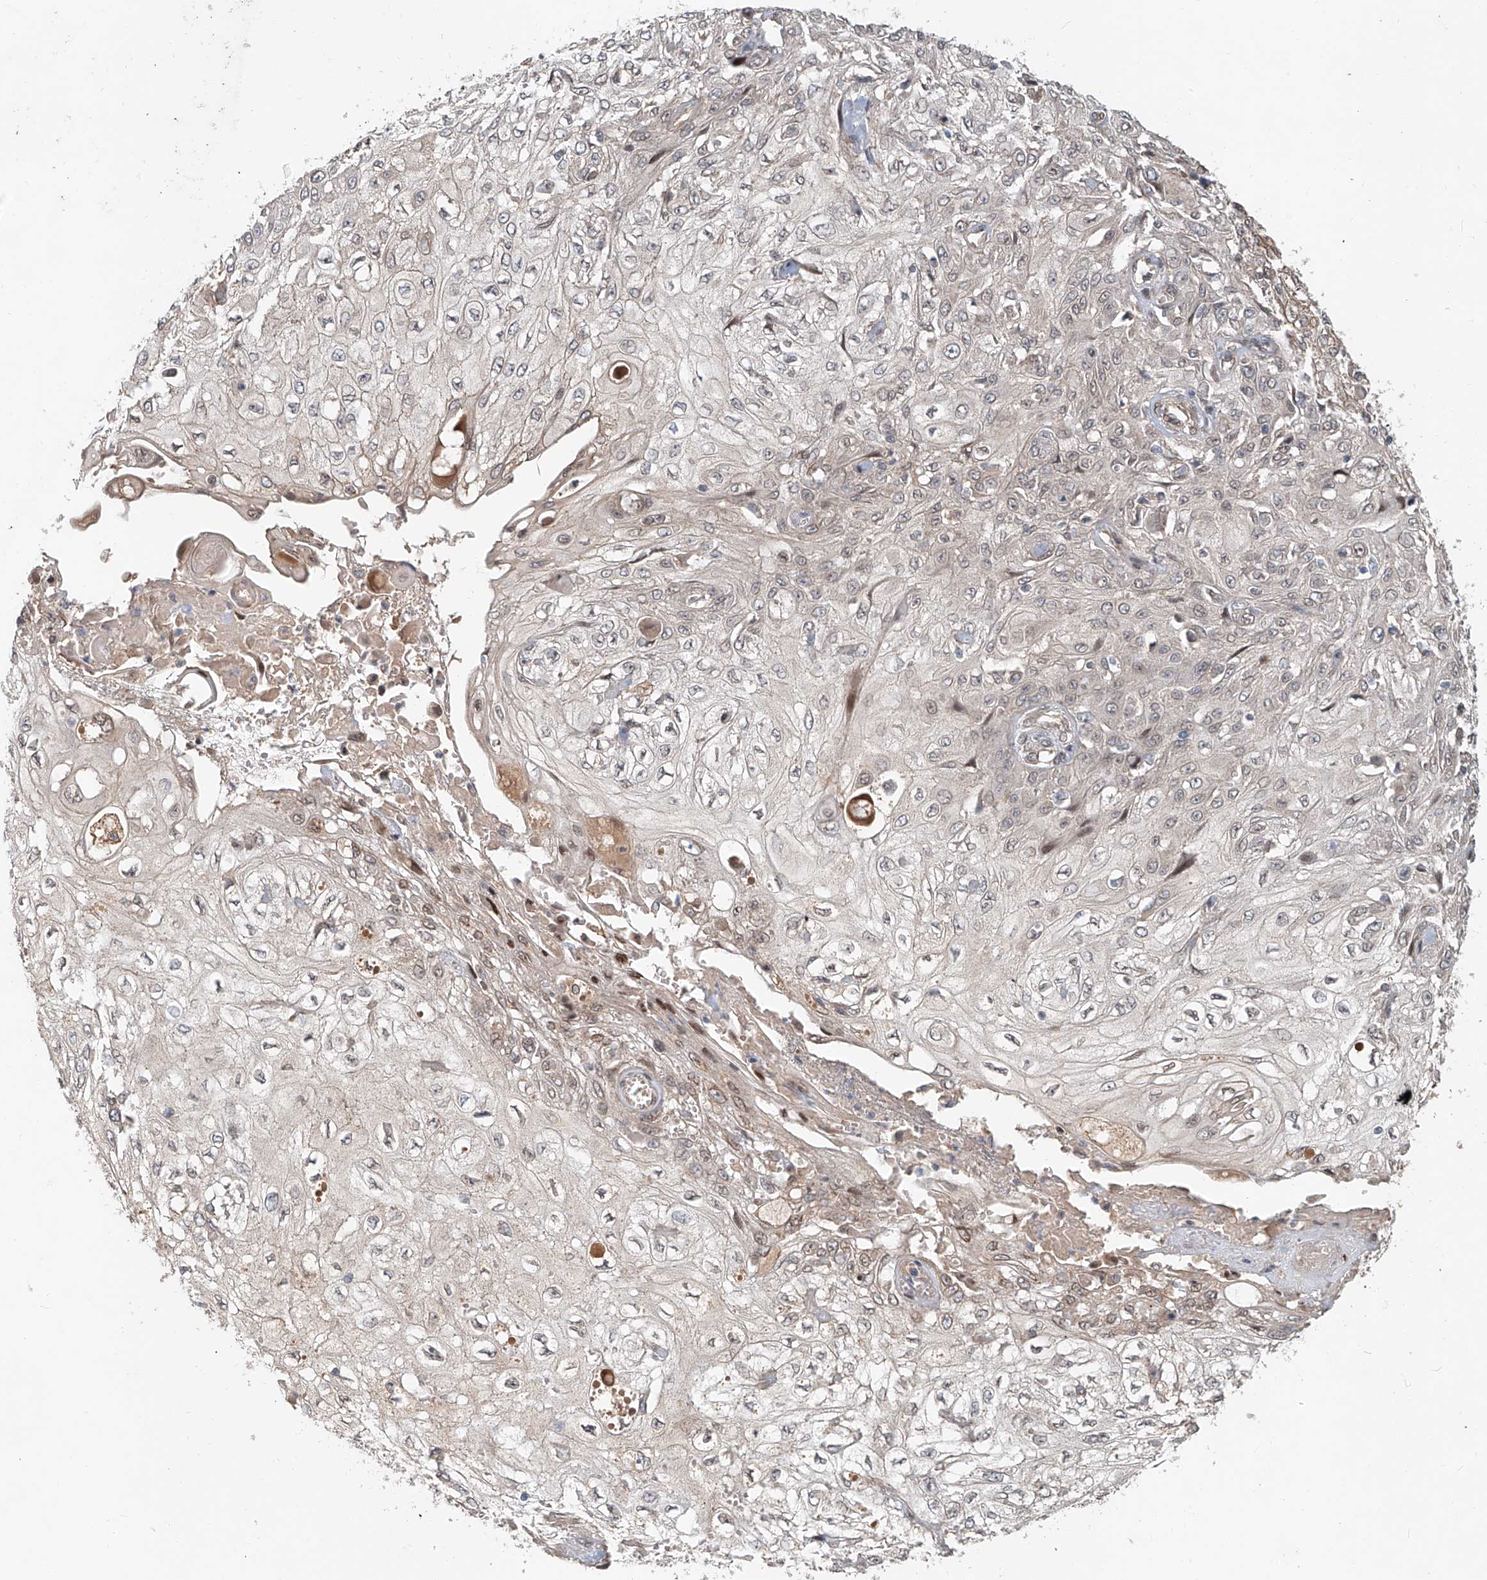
{"staining": {"intensity": "moderate", "quantity": "<25%", "location": "nuclear"}, "tissue": "skin cancer", "cell_type": "Tumor cells", "image_type": "cancer", "snomed": [{"axis": "morphology", "description": "Squamous cell carcinoma, NOS"}, {"axis": "morphology", "description": "Squamous cell carcinoma, metastatic, NOS"}, {"axis": "topography", "description": "Skin"}, {"axis": "topography", "description": "Lymph node"}], "caption": "IHC of human skin cancer demonstrates low levels of moderate nuclear positivity in about <25% of tumor cells.", "gene": "SASH1", "patient": {"sex": "male", "age": 75}}